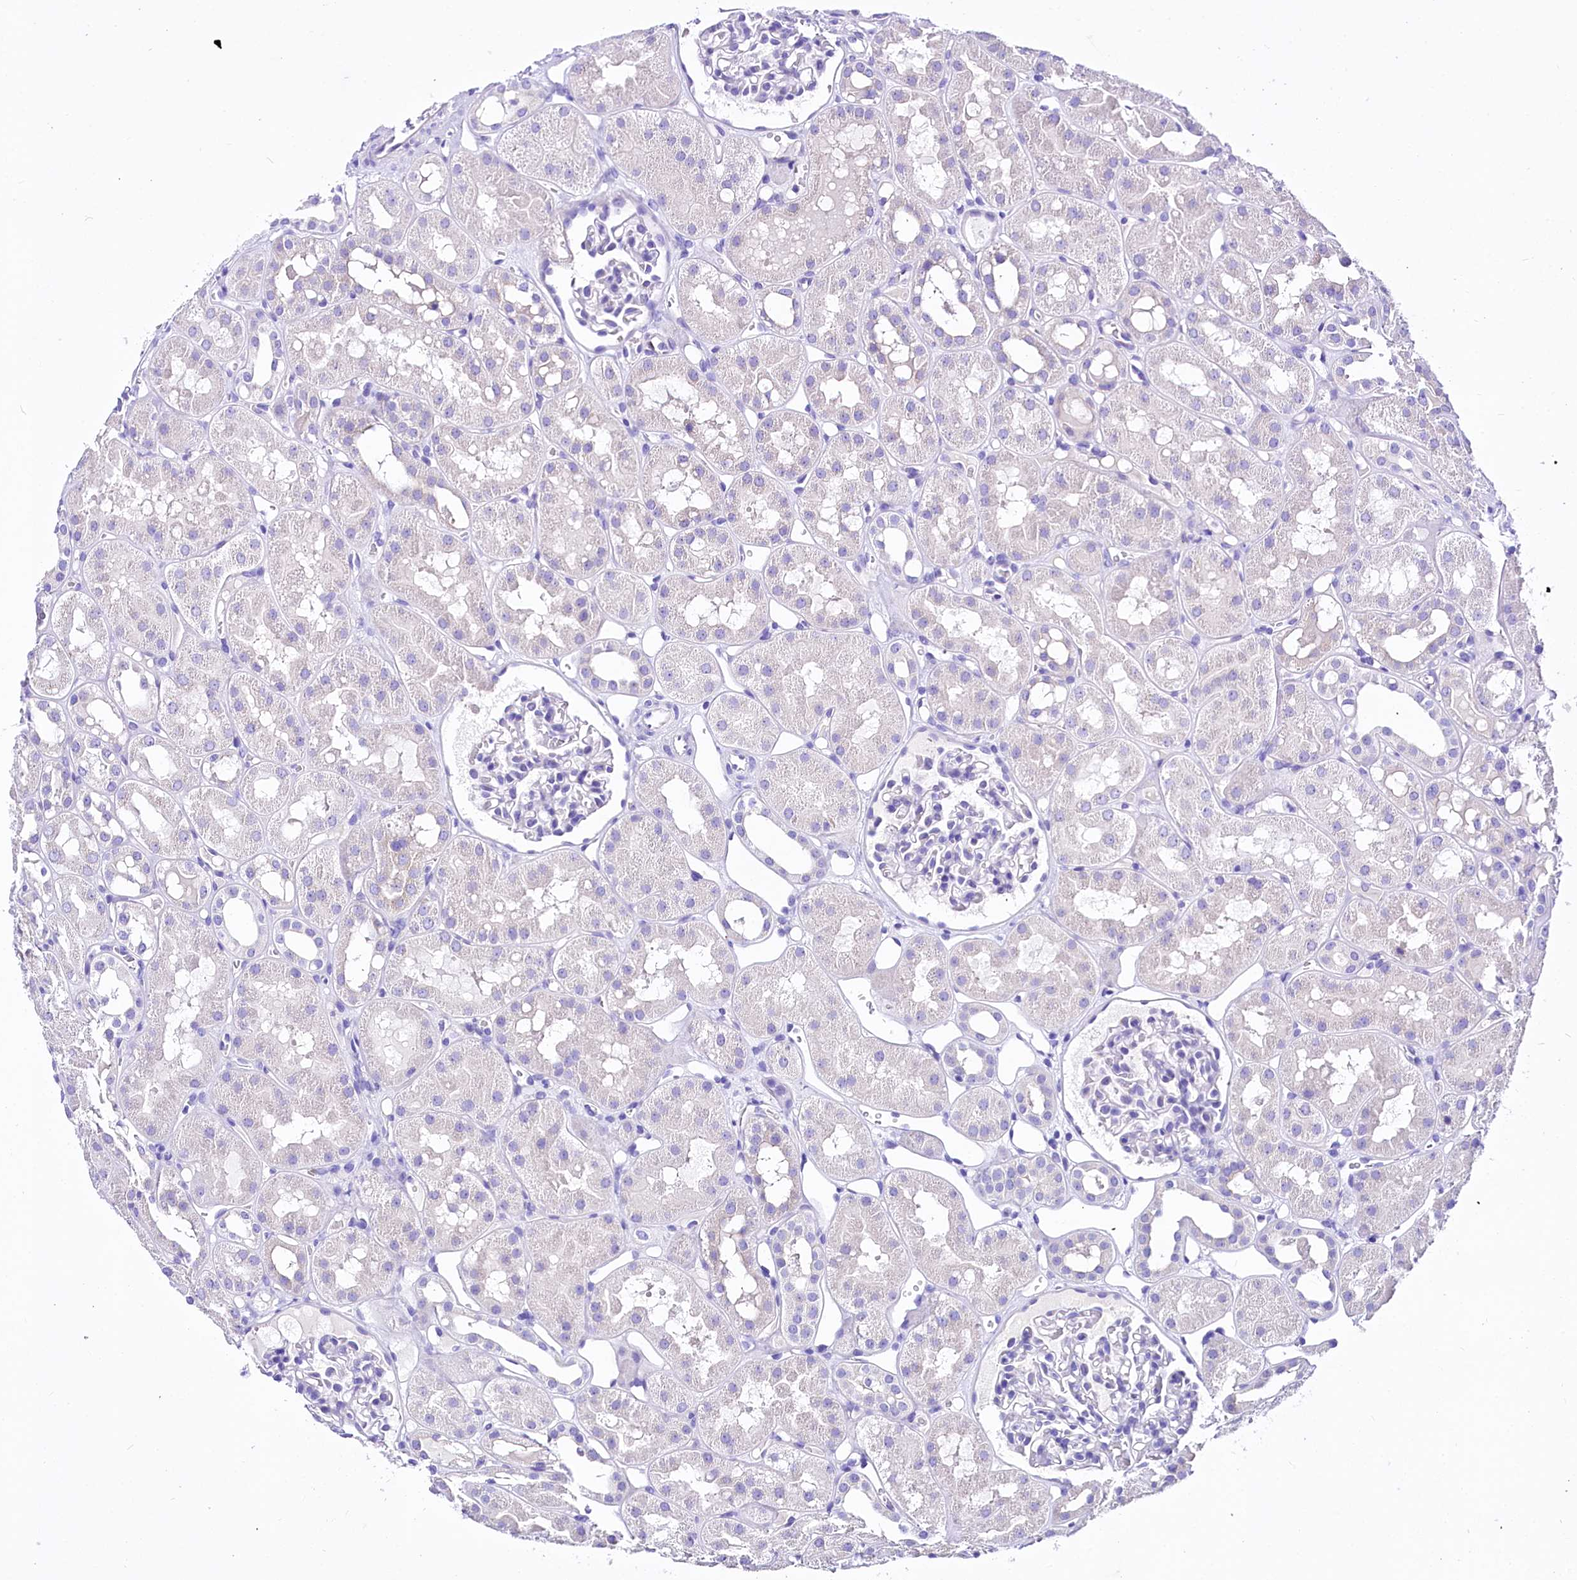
{"staining": {"intensity": "negative", "quantity": "none", "location": "none"}, "tissue": "kidney", "cell_type": "Cells in glomeruli", "image_type": "normal", "snomed": [{"axis": "morphology", "description": "Normal tissue, NOS"}, {"axis": "topography", "description": "Kidney"}], "caption": "An IHC histopathology image of benign kidney is shown. There is no staining in cells in glomeruli of kidney.", "gene": "A2ML1", "patient": {"sex": "male", "age": 16}}